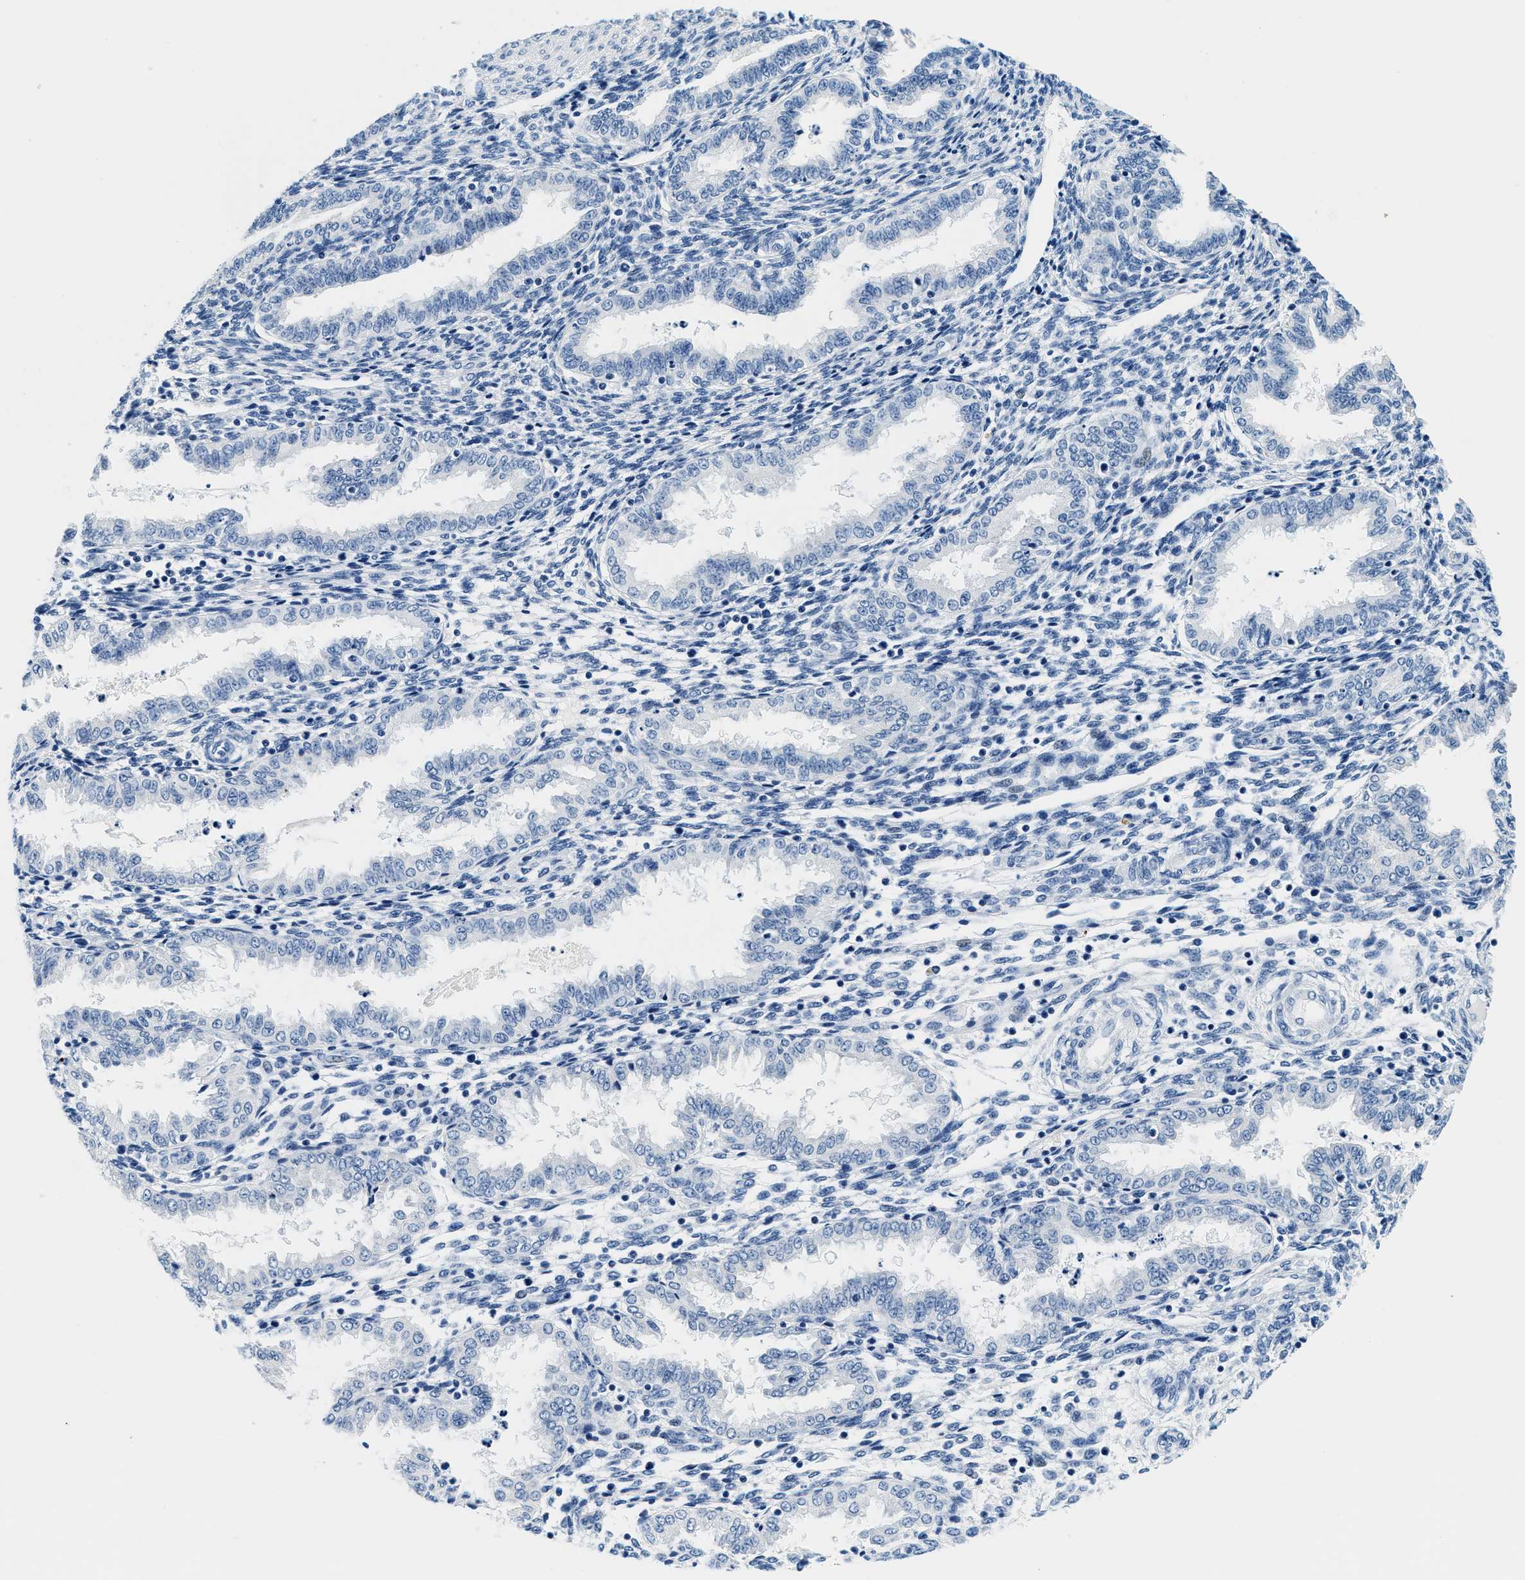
{"staining": {"intensity": "negative", "quantity": "none", "location": "none"}, "tissue": "endometrium", "cell_type": "Cells in endometrial stroma", "image_type": "normal", "snomed": [{"axis": "morphology", "description": "Normal tissue, NOS"}, {"axis": "topography", "description": "Endometrium"}], "caption": "This is an immunohistochemistry histopathology image of normal endometrium. There is no staining in cells in endometrial stroma.", "gene": "GSTM3", "patient": {"sex": "female", "age": 33}}